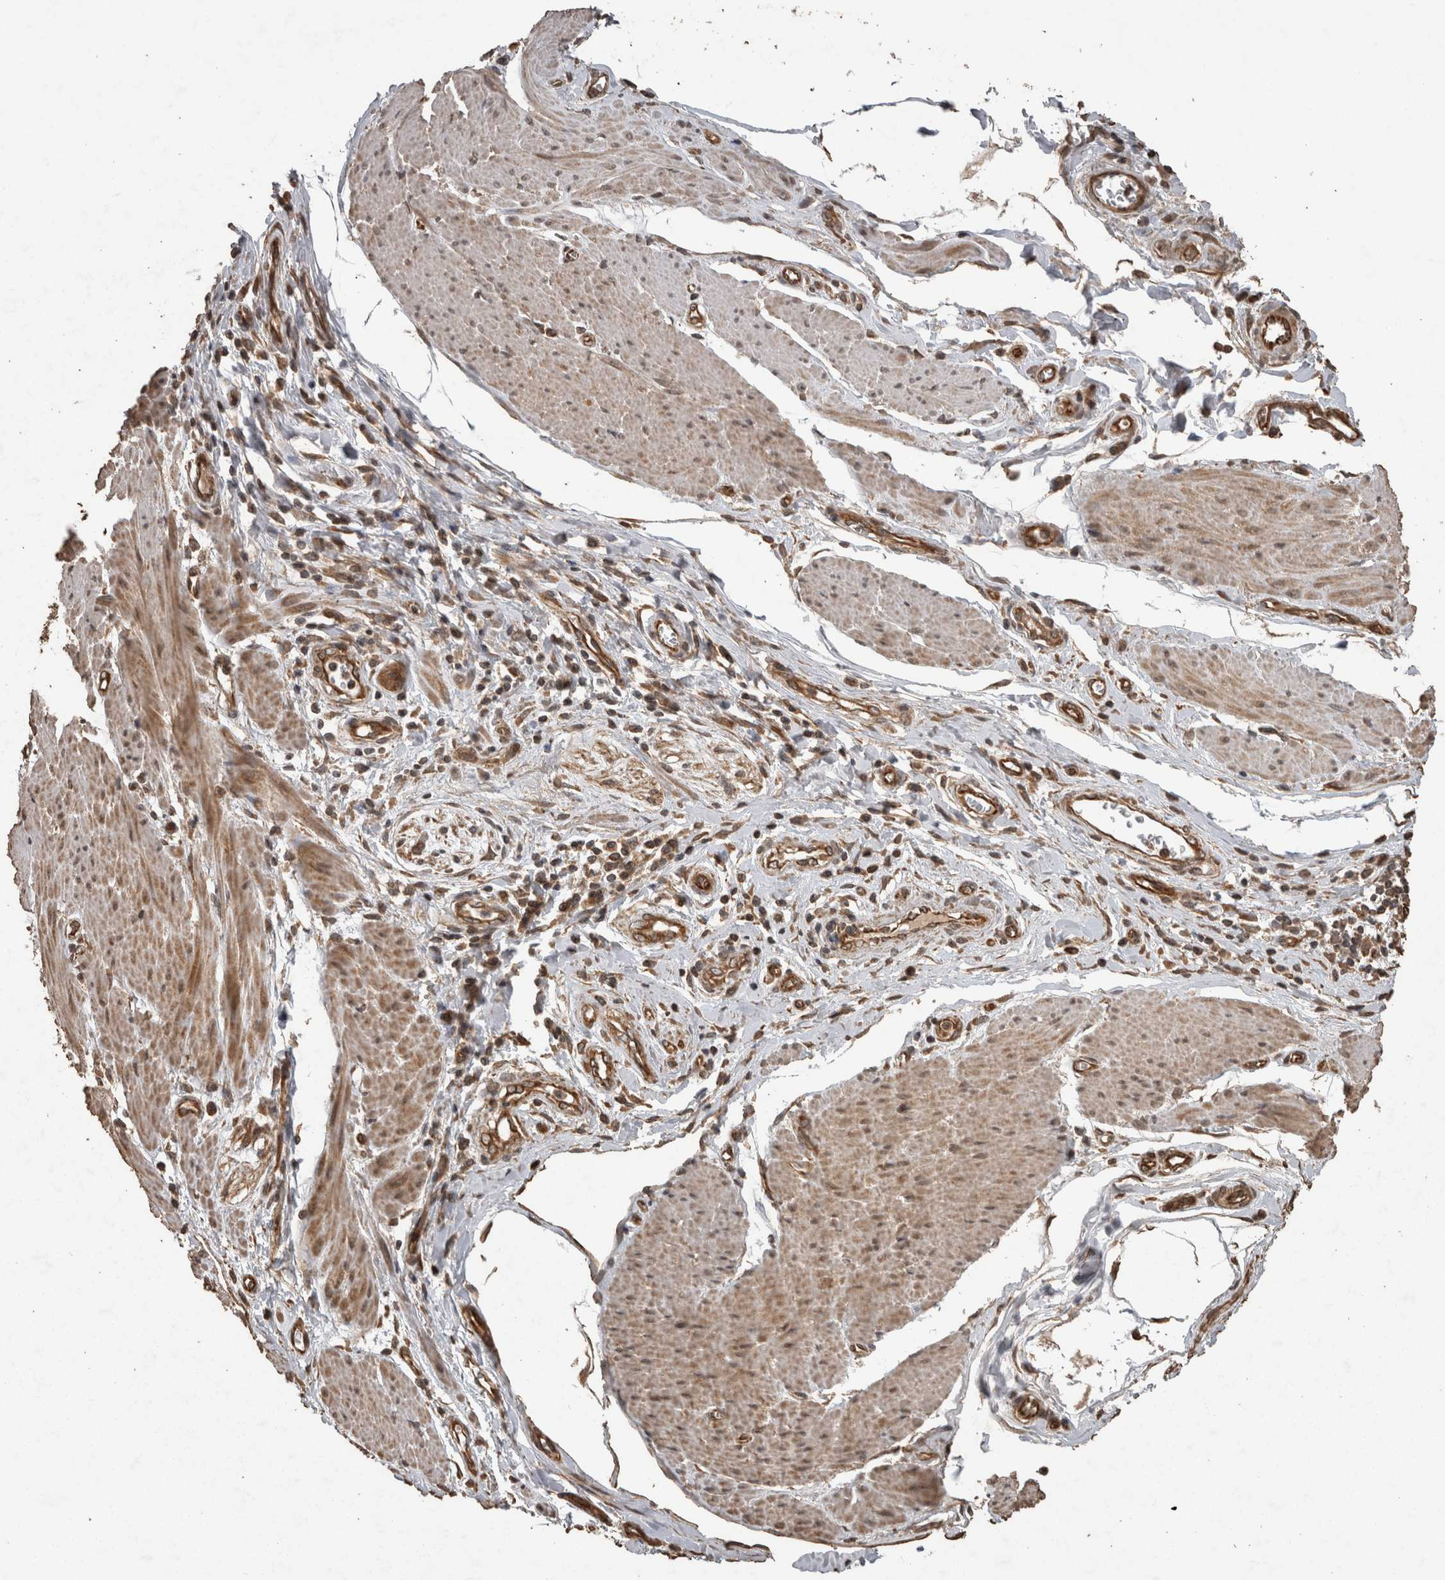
{"staining": {"intensity": "moderate", "quantity": ">75%", "location": "cytoplasmic/membranous"}, "tissue": "pancreatic cancer", "cell_type": "Tumor cells", "image_type": "cancer", "snomed": [{"axis": "morphology", "description": "Adenocarcinoma, NOS"}, {"axis": "topography", "description": "Pancreas"}], "caption": "Protein staining exhibits moderate cytoplasmic/membranous staining in about >75% of tumor cells in adenocarcinoma (pancreatic). The staining was performed using DAB (3,3'-diaminobenzidine) to visualize the protein expression in brown, while the nuclei were stained in blue with hematoxylin (Magnification: 20x).", "gene": "PINK1", "patient": {"sex": "male", "age": 74}}